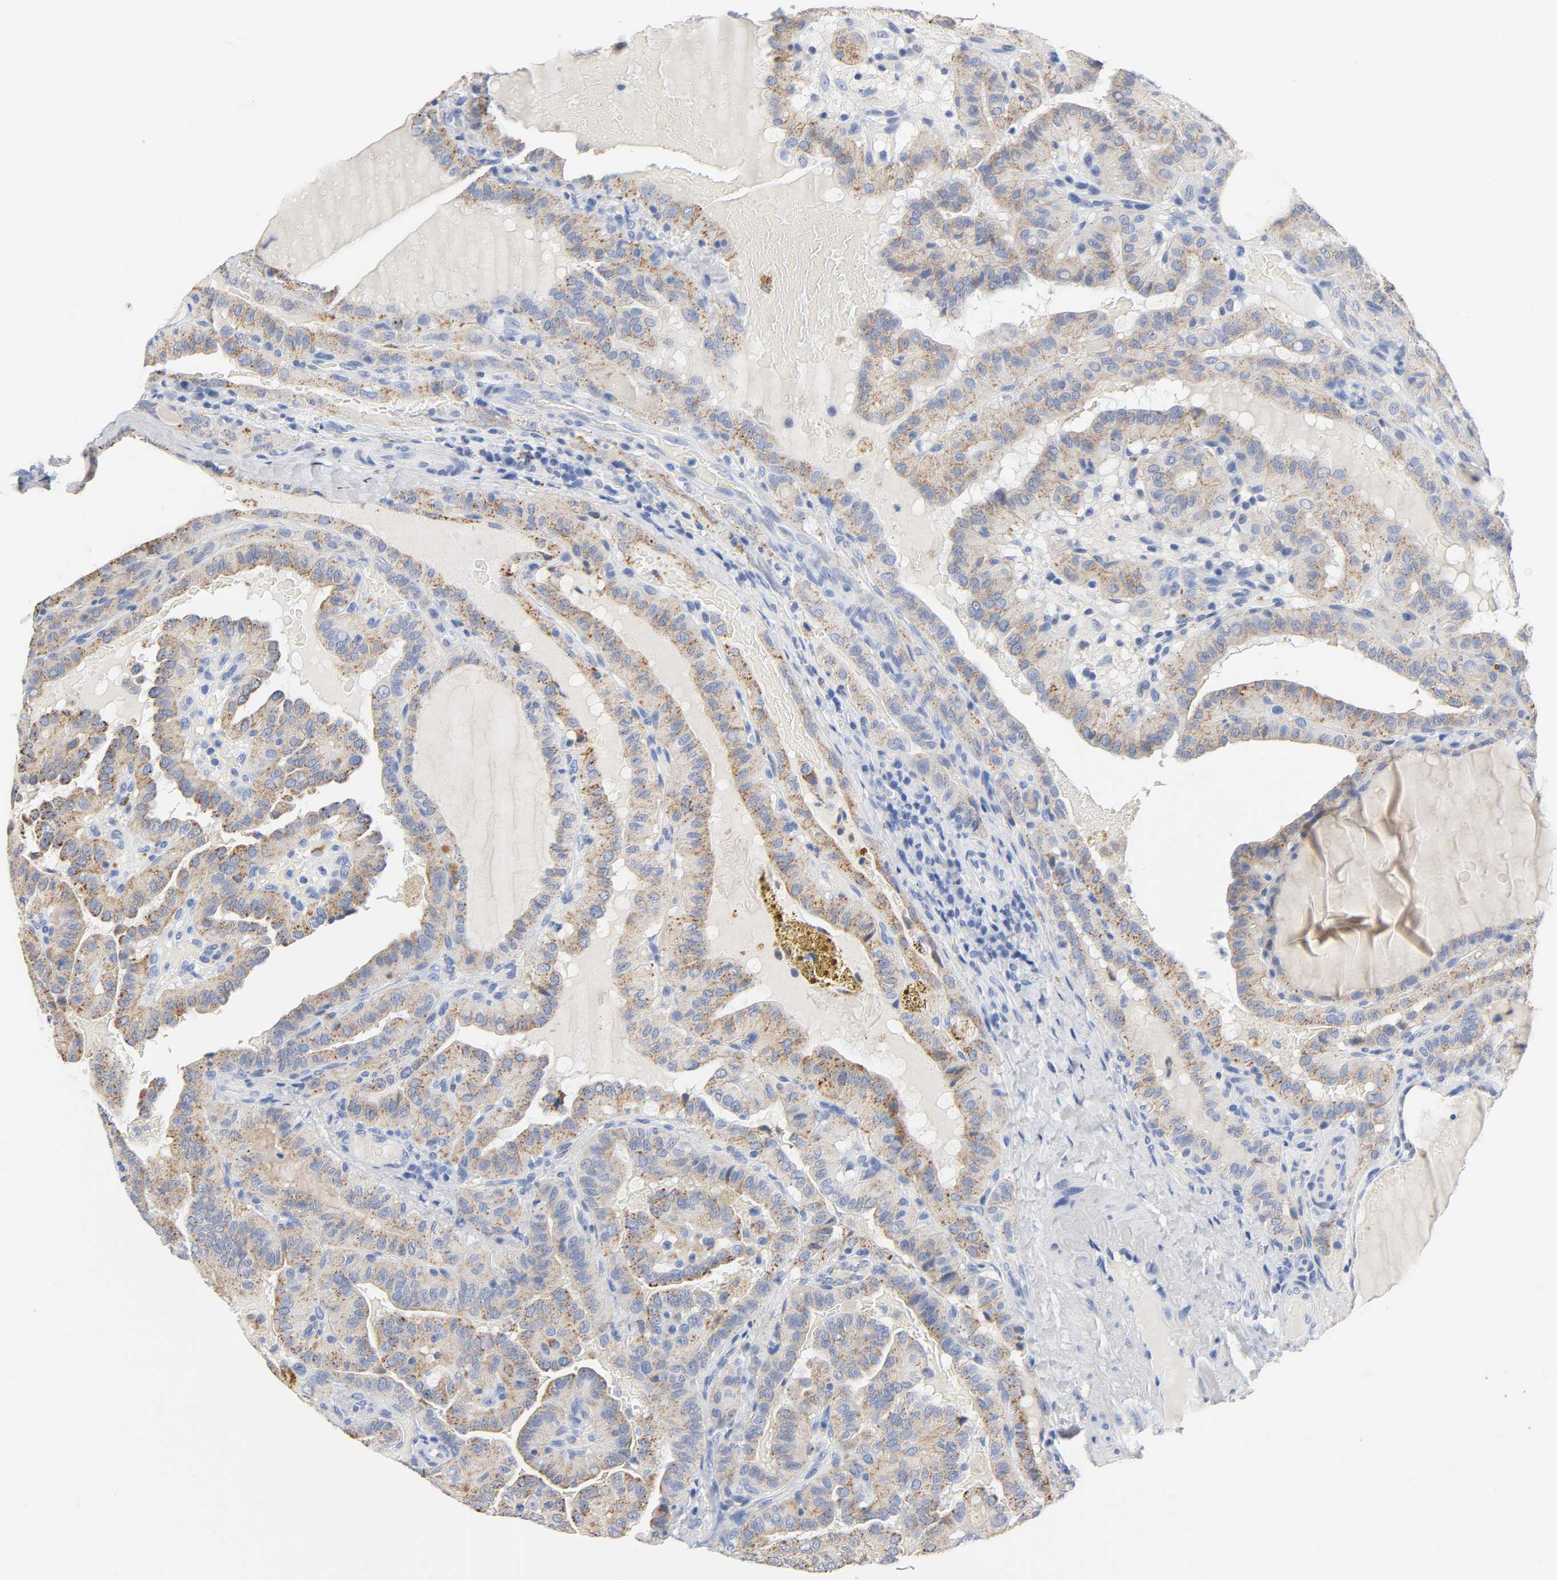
{"staining": {"intensity": "moderate", "quantity": ">75%", "location": "cytoplasmic/membranous"}, "tissue": "thyroid cancer", "cell_type": "Tumor cells", "image_type": "cancer", "snomed": [{"axis": "morphology", "description": "Papillary adenocarcinoma, NOS"}, {"axis": "topography", "description": "Thyroid gland"}], "caption": "Moderate cytoplasmic/membranous protein staining is seen in approximately >75% of tumor cells in papillary adenocarcinoma (thyroid). (IHC, brightfield microscopy, high magnification).", "gene": "PLP1", "patient": {"sex": "male", "age": 77}}